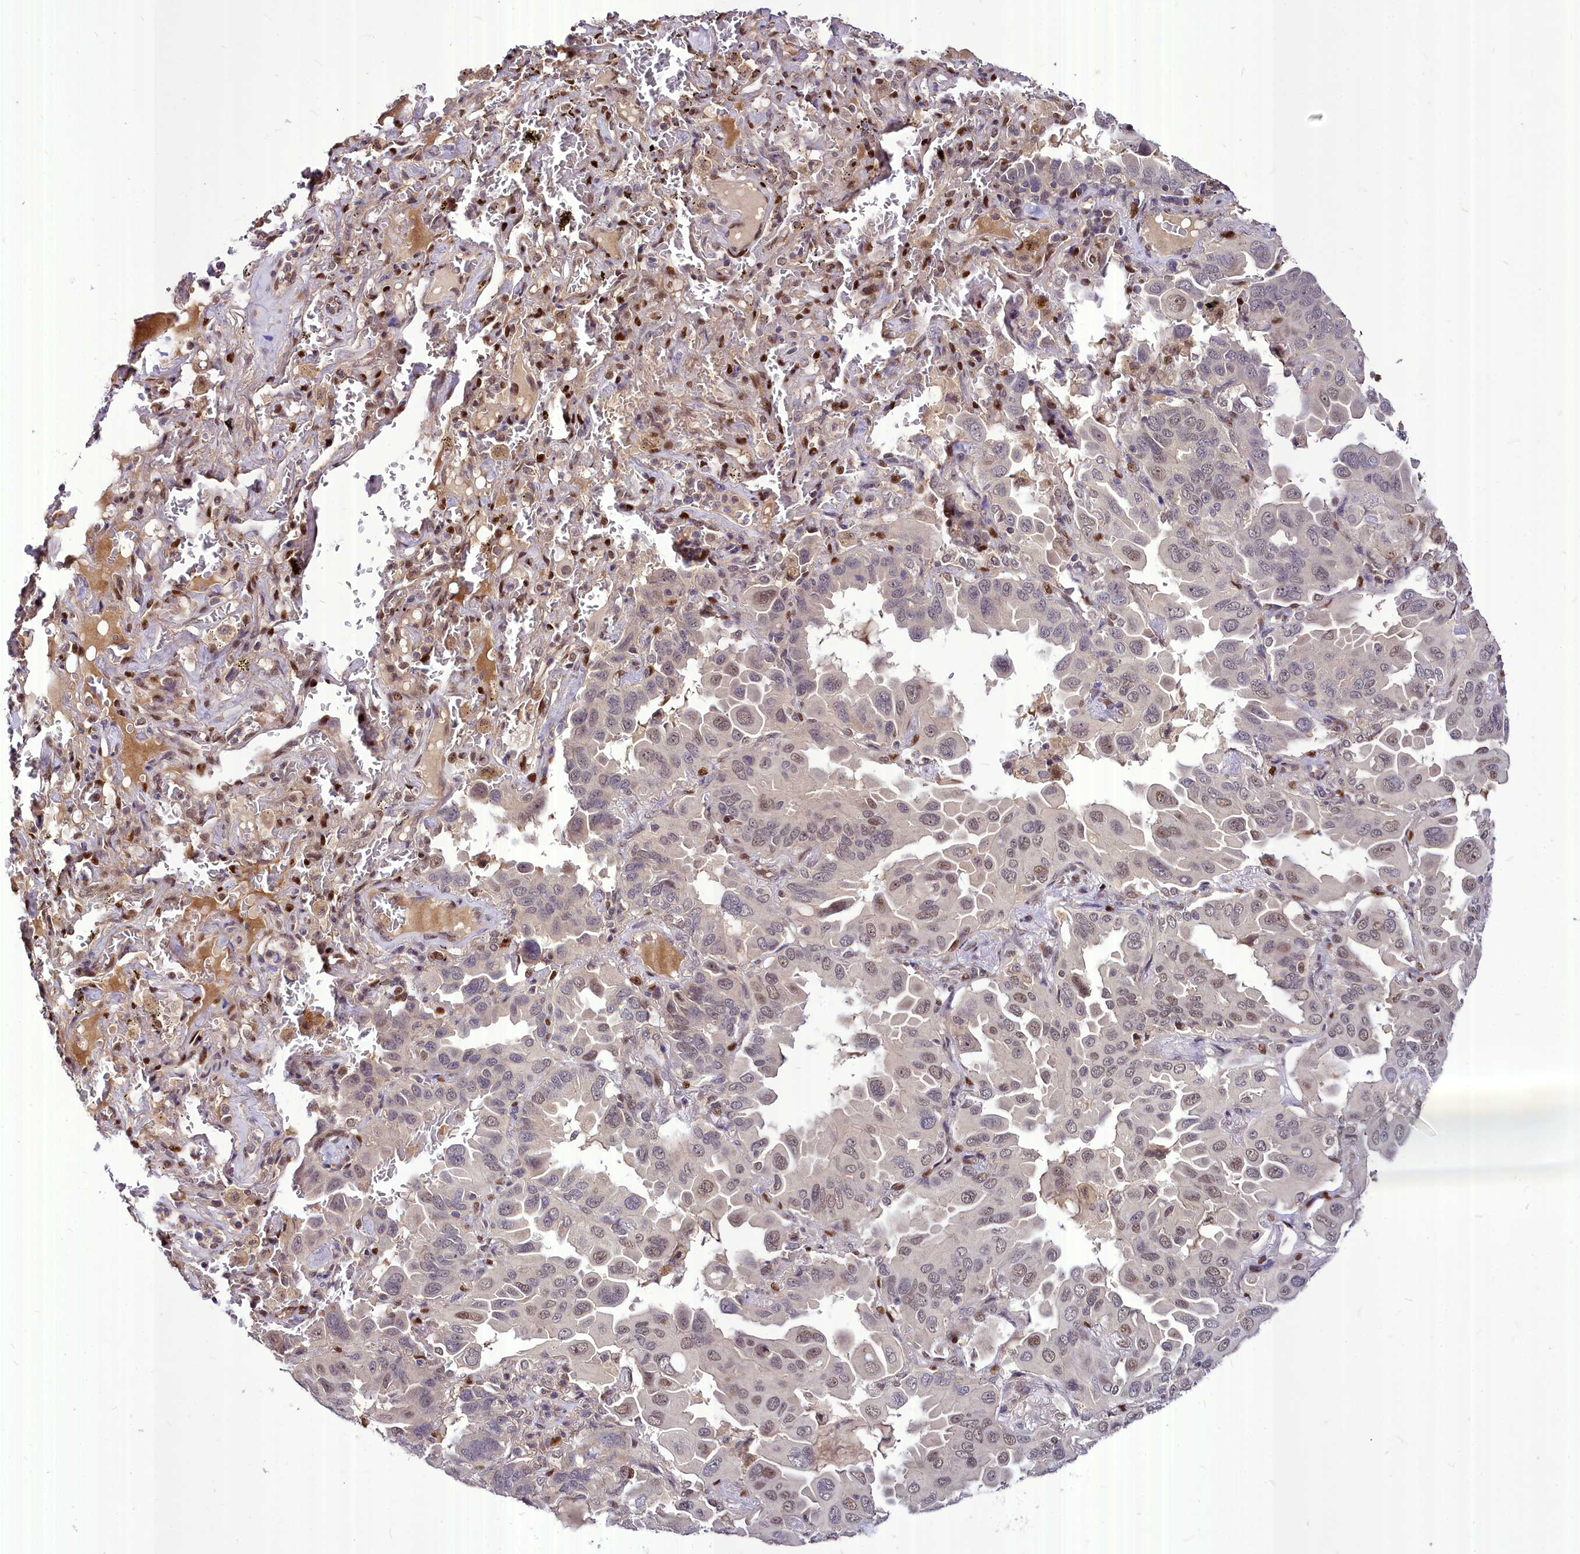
{"staining": {"intensity": "weak", "quantity": ">75%", "location": "nuclear"}, "tissue": "lung cancer", "cell_type": "Tumor cells", "image_type": "cancer", "snomed": [{"axis": "morphology", "description": "Adenocarcinoma, NOS"}, {"axis": "topography", "description": "Lung"}], "caption": "Human adenocarcinoma (lung) stained with a brown dye demonstrates weak nuclear positive expression in about >75% of tumor cells.", "gene": "MAML2", "patient": {"sex": "male", "age": 64}}